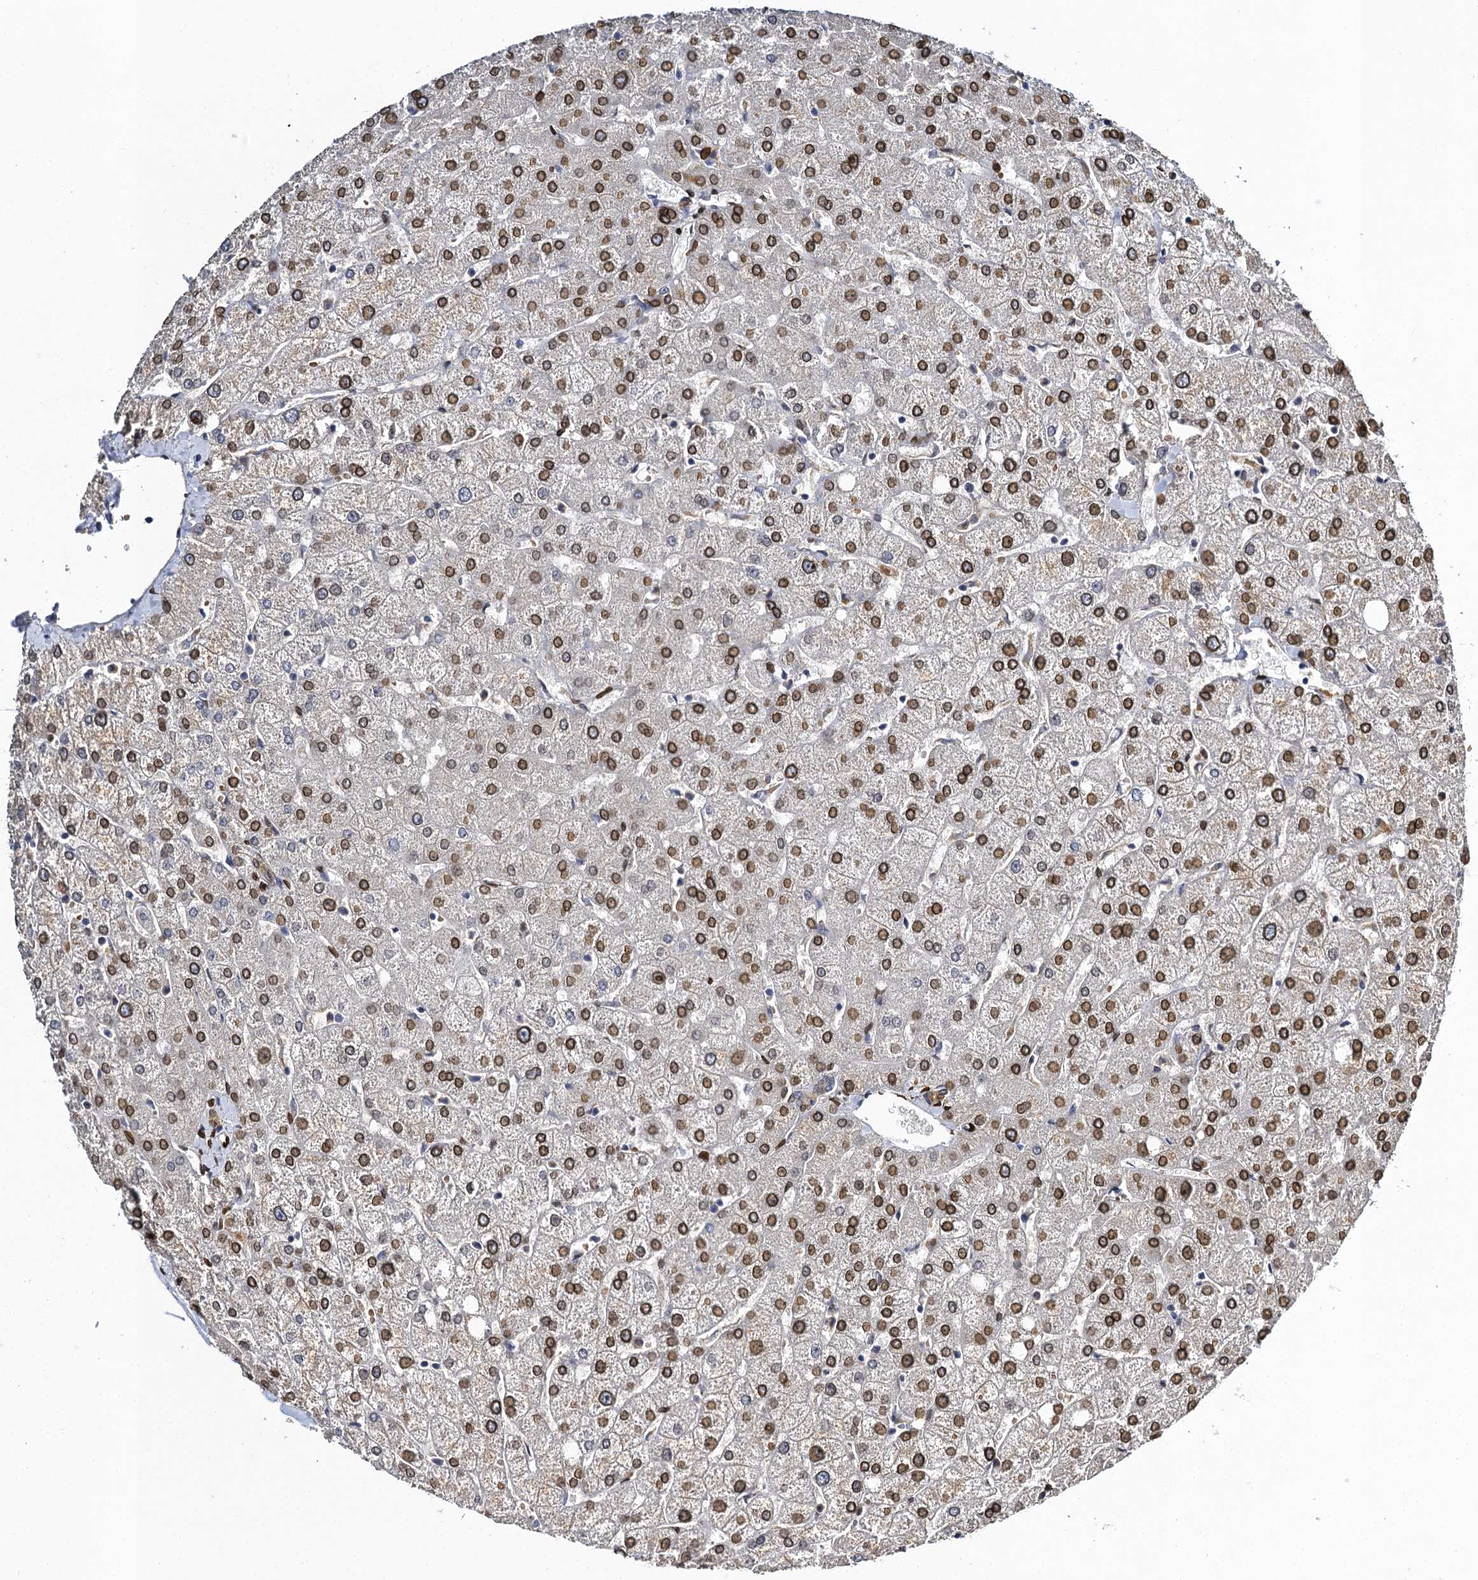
{"staining": {"intensity": "weak", "quantity": "<25%", "location": "nuclear"}, "tissue": "liver", "cell_type": "Cholangiocytes", "image_type": "normal", "snomed": [{"axis": "morphology", "description": "Normal tissue, NOS"}, {"axis": "topography", "description": "Liver"}], "caption": "This is an IHC image of normal liver. There is no positivity in cholangiocytes.", "gene": "SLC11A2", "patient": {"sex": "female", "age": 54}}